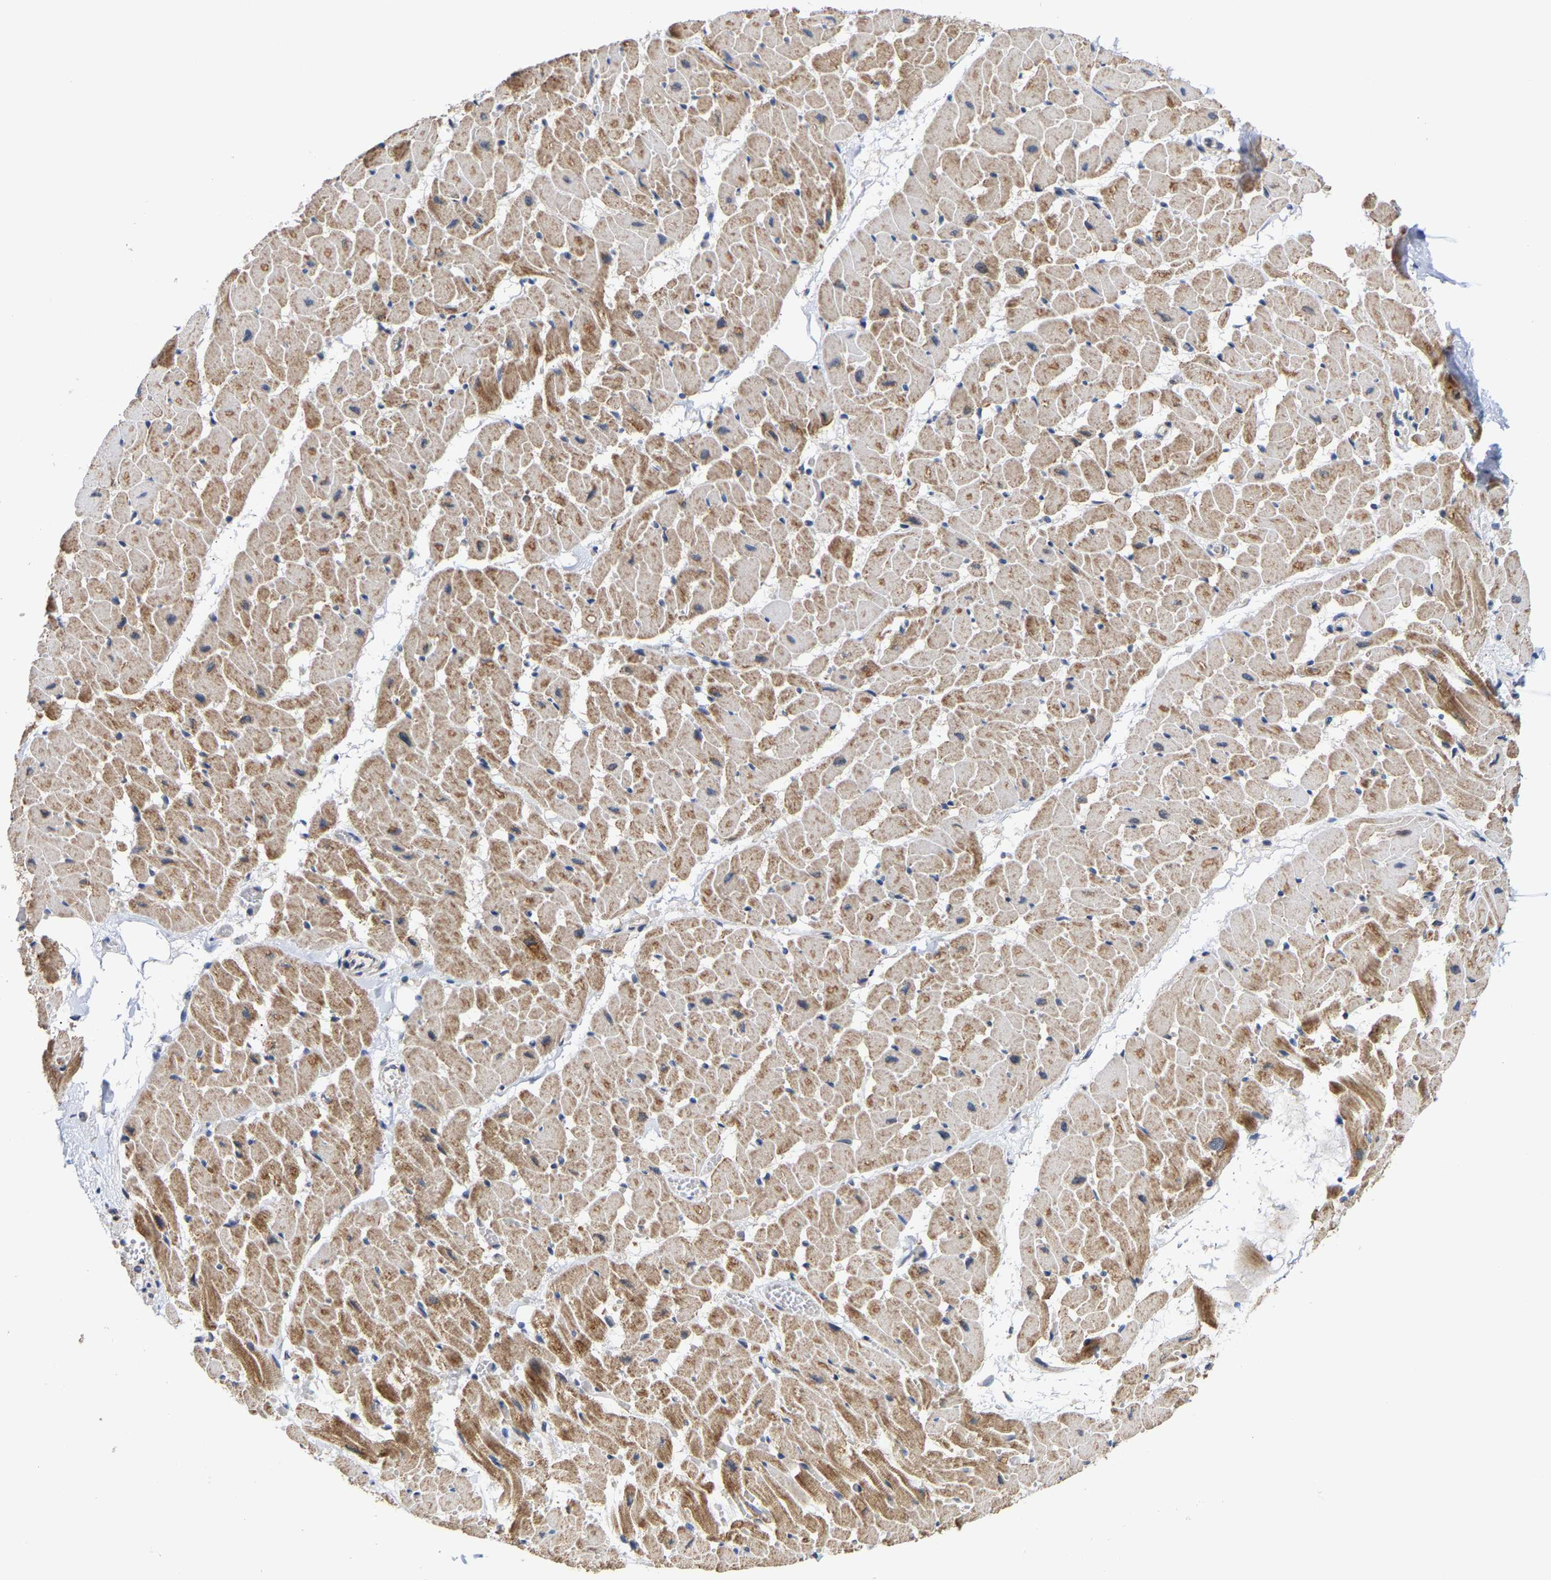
{"staining": {"intensity": "moderate", "quantity": ">75%", "location": "cytoplasmic/membranous"}, "tissue": "heart muscle", "cell_type": "Cardiomyocytes", "image_type": "normal", "snomed": [{"axis": "morphology", "description": "Normal tissue, NOS"}, {"axis": "topography", "description": "Heart"}], "caption": "Immunohistochemistry of normal human heart muscle shows medium levels of moderate cytoplasmic/membranous positivity in about >75% of cardiomyocytes. (DAB = brown stain, brightfield microscopy at high magnification).", "gene": "PCNT", "patient": {"sex": "female", "age": 19}}